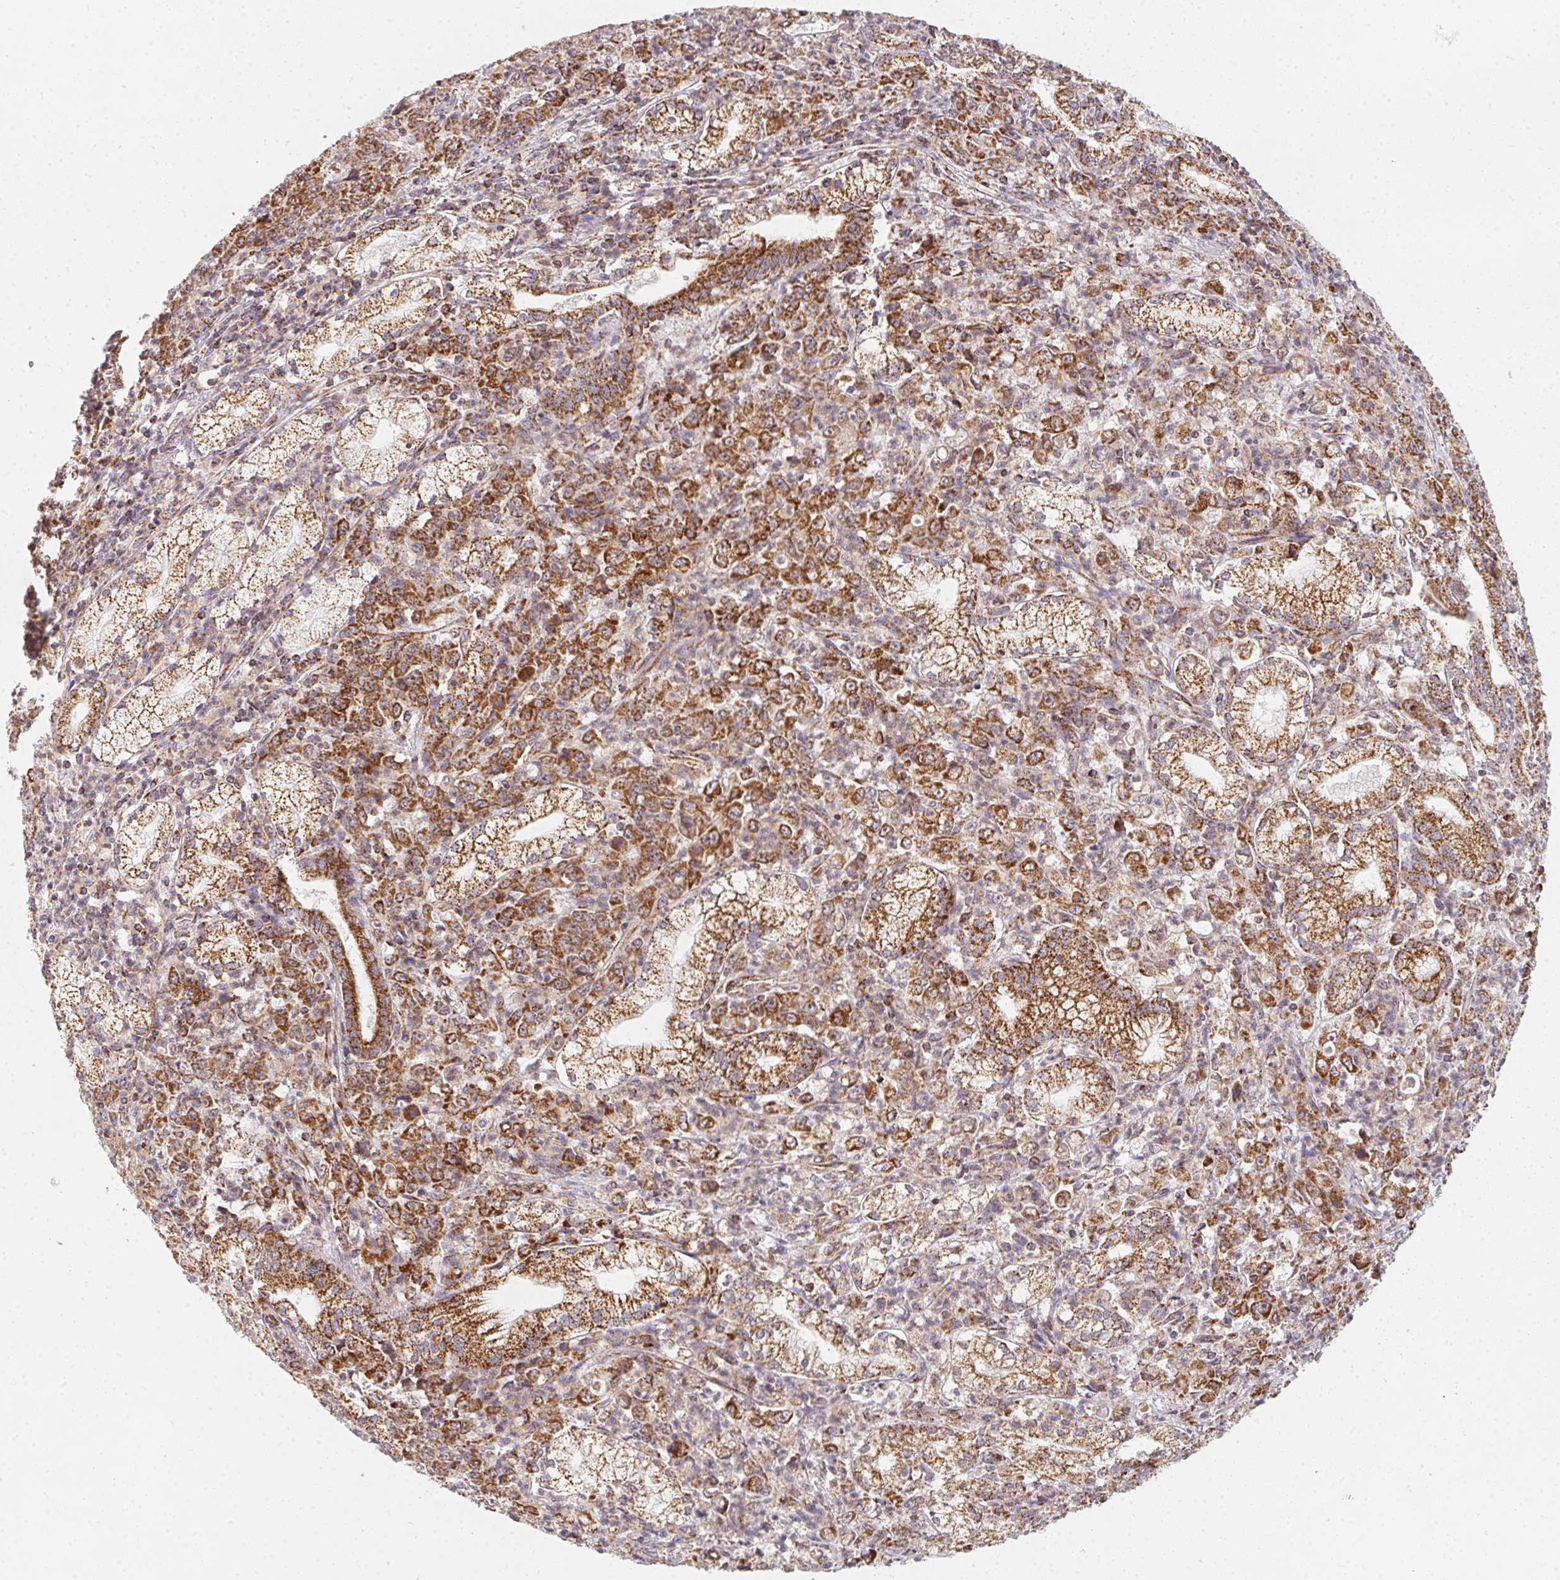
{"staining": {"intensity": "moderate", "quantity": ">75%", "location": "cytoplasmic/membranous"}, "tissue": "stomach cancer", "cell_type": "Tumor cells", "image_type": "cancer", "snomed": [{"axis": "morphology", "description": "Adenocarcinoma, NOS"}, {"axis": "topography", "description": "Stomach, lower"}], "caption": "Adenocarcinoma (stomach) tissue demonstrates moderate cytoplasmic/membranous expression in about >75% of tumor cells, visualized by immunohistochemistry. The staining was performed using DAB, with brown indicating positive protein expression. Nuclei are stained blue with hematoxylin.", "gene": "NDUFS6", "patient": {"sex": "female", "age": 71}}